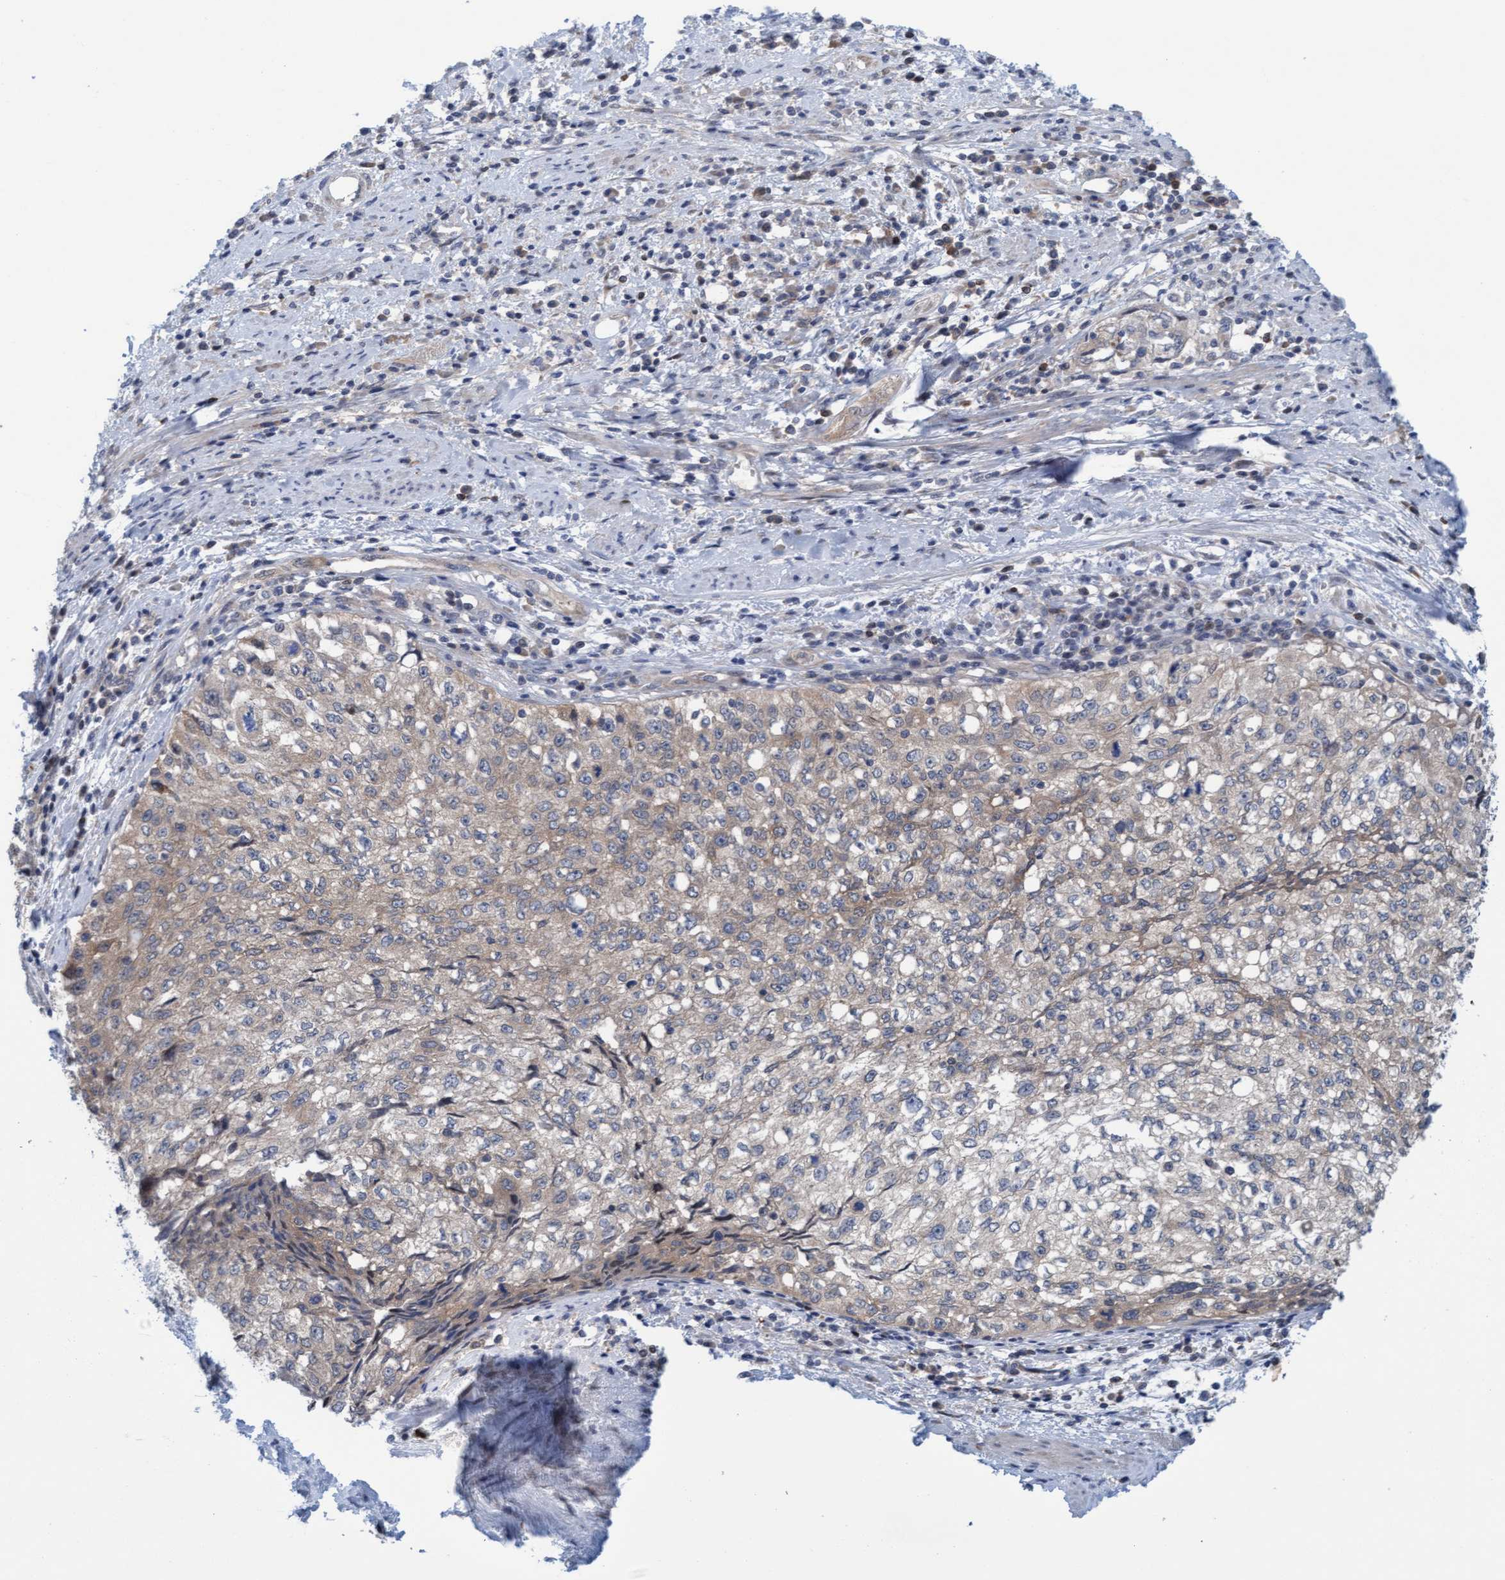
{"staining": {"intensity": "weak", "quantity": "<25%", "location": "cytoplasmic/membranous"}, "tissue": "cervical cancer", "cell_type": "Tumor cells", "image_type": "cancer", "snomed": [{"axis": "morphology", "description": "Squamous cell carcinoma, NOS"}, {"axis": "topography", "description": "Cervix"}], "caption": "This is a micrograph of immunohistochemistry (IHC) staining of cervical cancer, which shows no positivity in tumor cells. (Immunohistochemistry (ihc), brightfield microscopy, high magnification).", "gene": "KLHL25", "patient": {"sex": "female", "age": 57}}